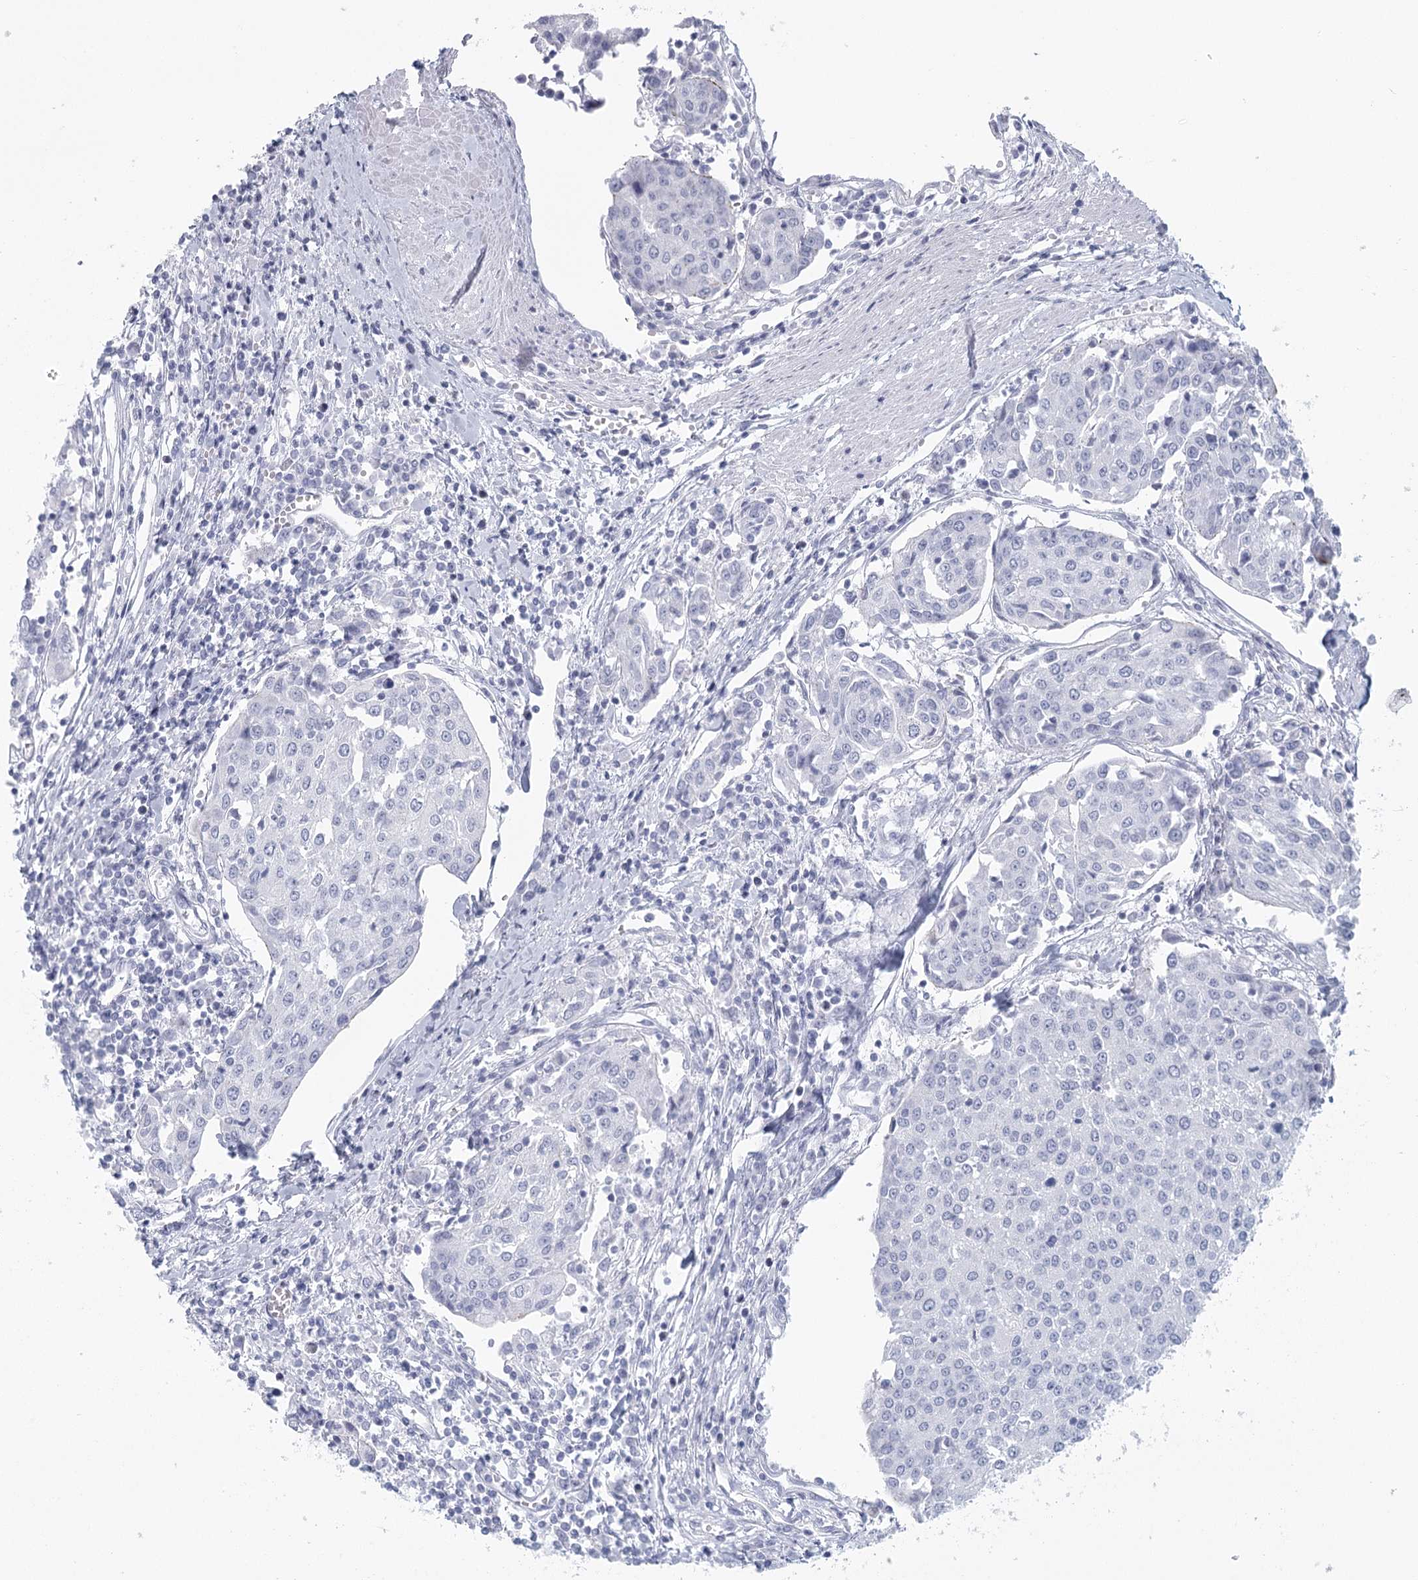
{"staining": {"intensity": "negative", "quantity": "none", "location": "none"}, "tissue": "urothelial cancer", "cell_type": "Tumor cells", "image_type": "cancer", "snomed": [{"axis": "morphology", "description": "Urothelial carcinoma, High grade"}, {"axis": "topography", "description": "Urinary bladder"}], "caption": "Protein analysis of urothelial carcinoma (high-grade) exhibits no significant positivity in tumor cells. (Brightfield microscopy of DAB (3,3'-diaminobenzidine) immunohistochemistry at high magnification).", "gene": "WNT8B", "patient": {"sex": "female", "age": 85}}